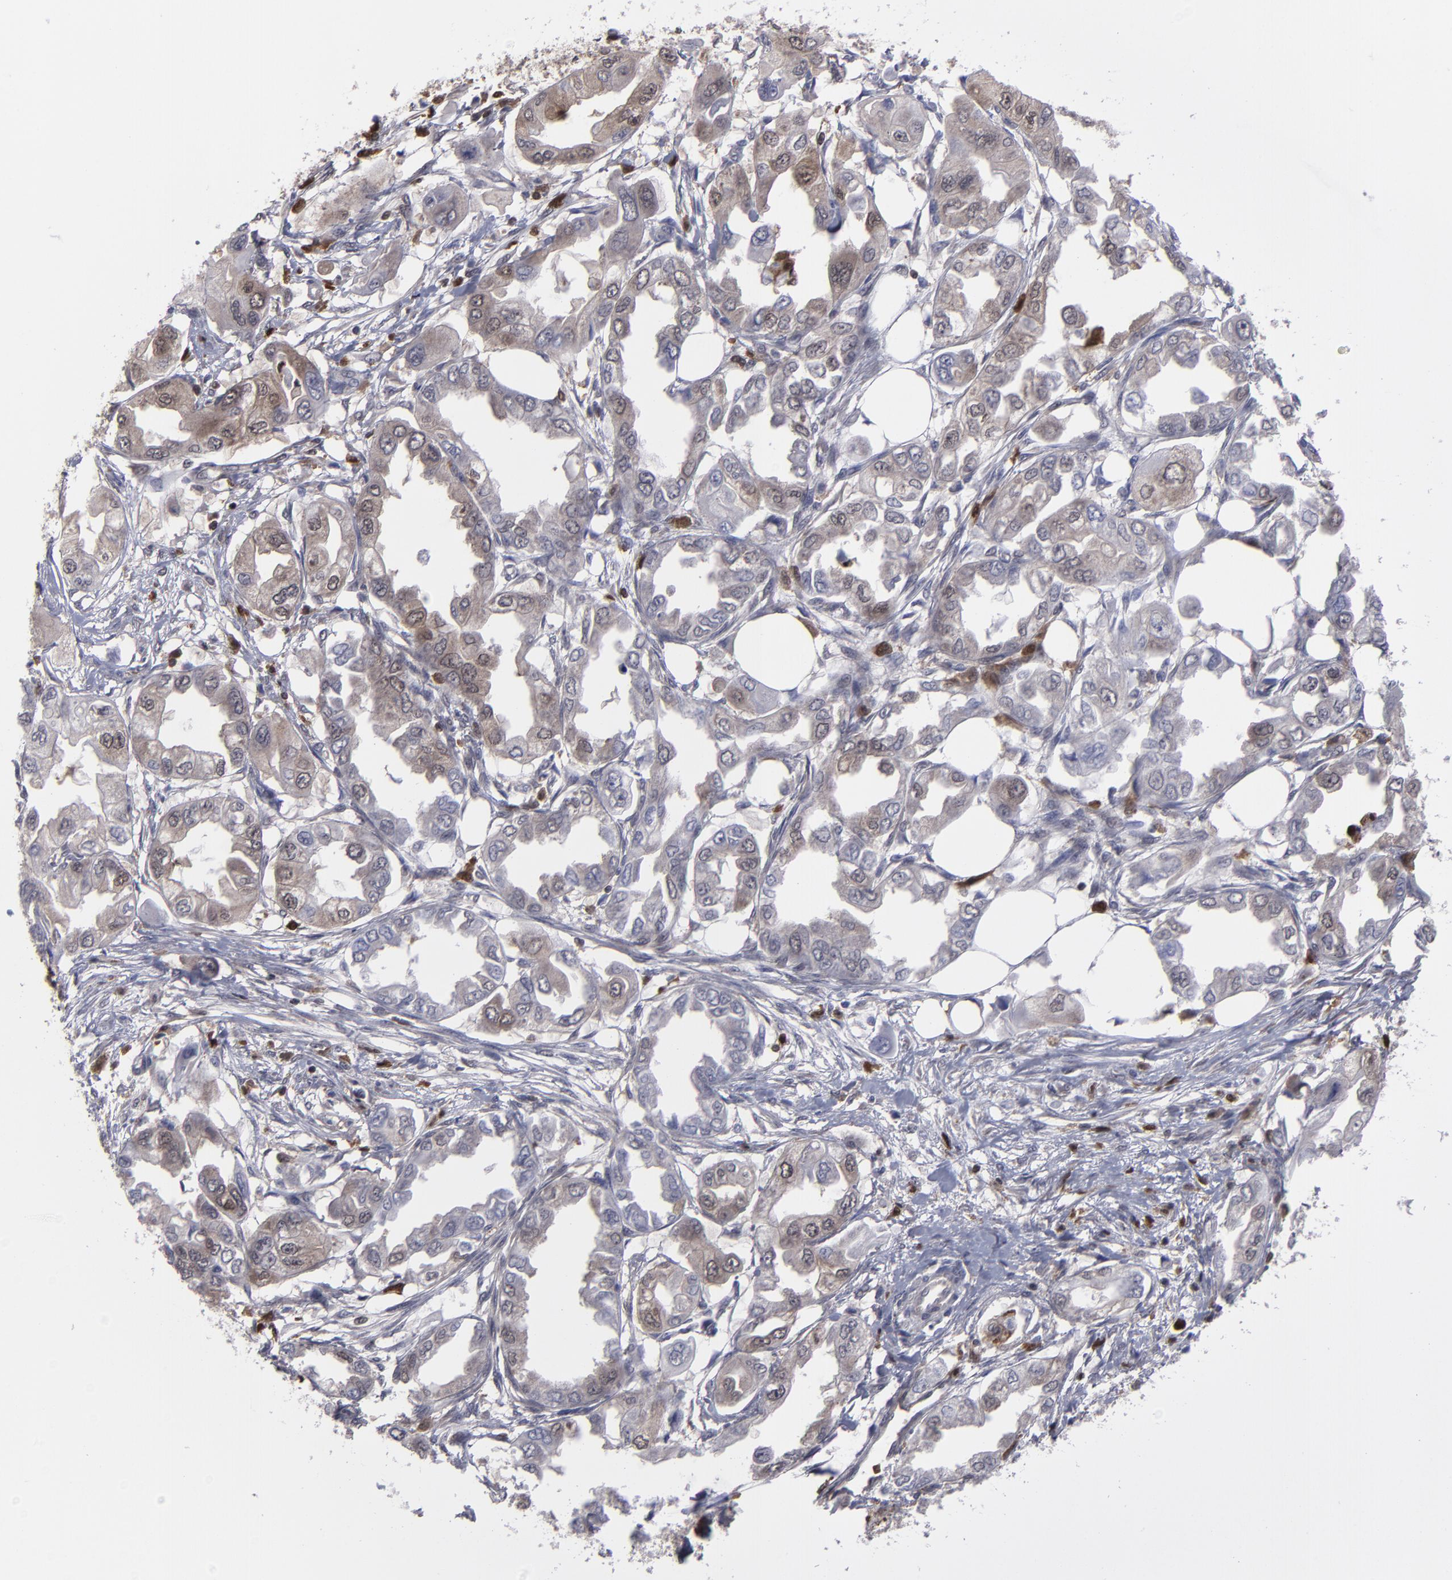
{"staining": {"intensity": "weak", "quantity": ">75%", "location": "cytoplasmic/membranous,nuclear"}, "tissue": "endometrial cancer", "cell_type": "Tumor cells", "image_type": "cancer", "snomed": [{"axis": "morphology", "description": "Adenocarcinoma, NOS"}, {"axis": "topography", "description": "Endometrium"}], "caption": "This is an image of immunohistochemistry (IHC) staining of adenocarcinoma (endometrial), which shows weak expression in the cytoplasmic/membranous and nuclear of tumor cells.", "gene": "GRB2", "patient": {"sex": "female", "age": 67}}